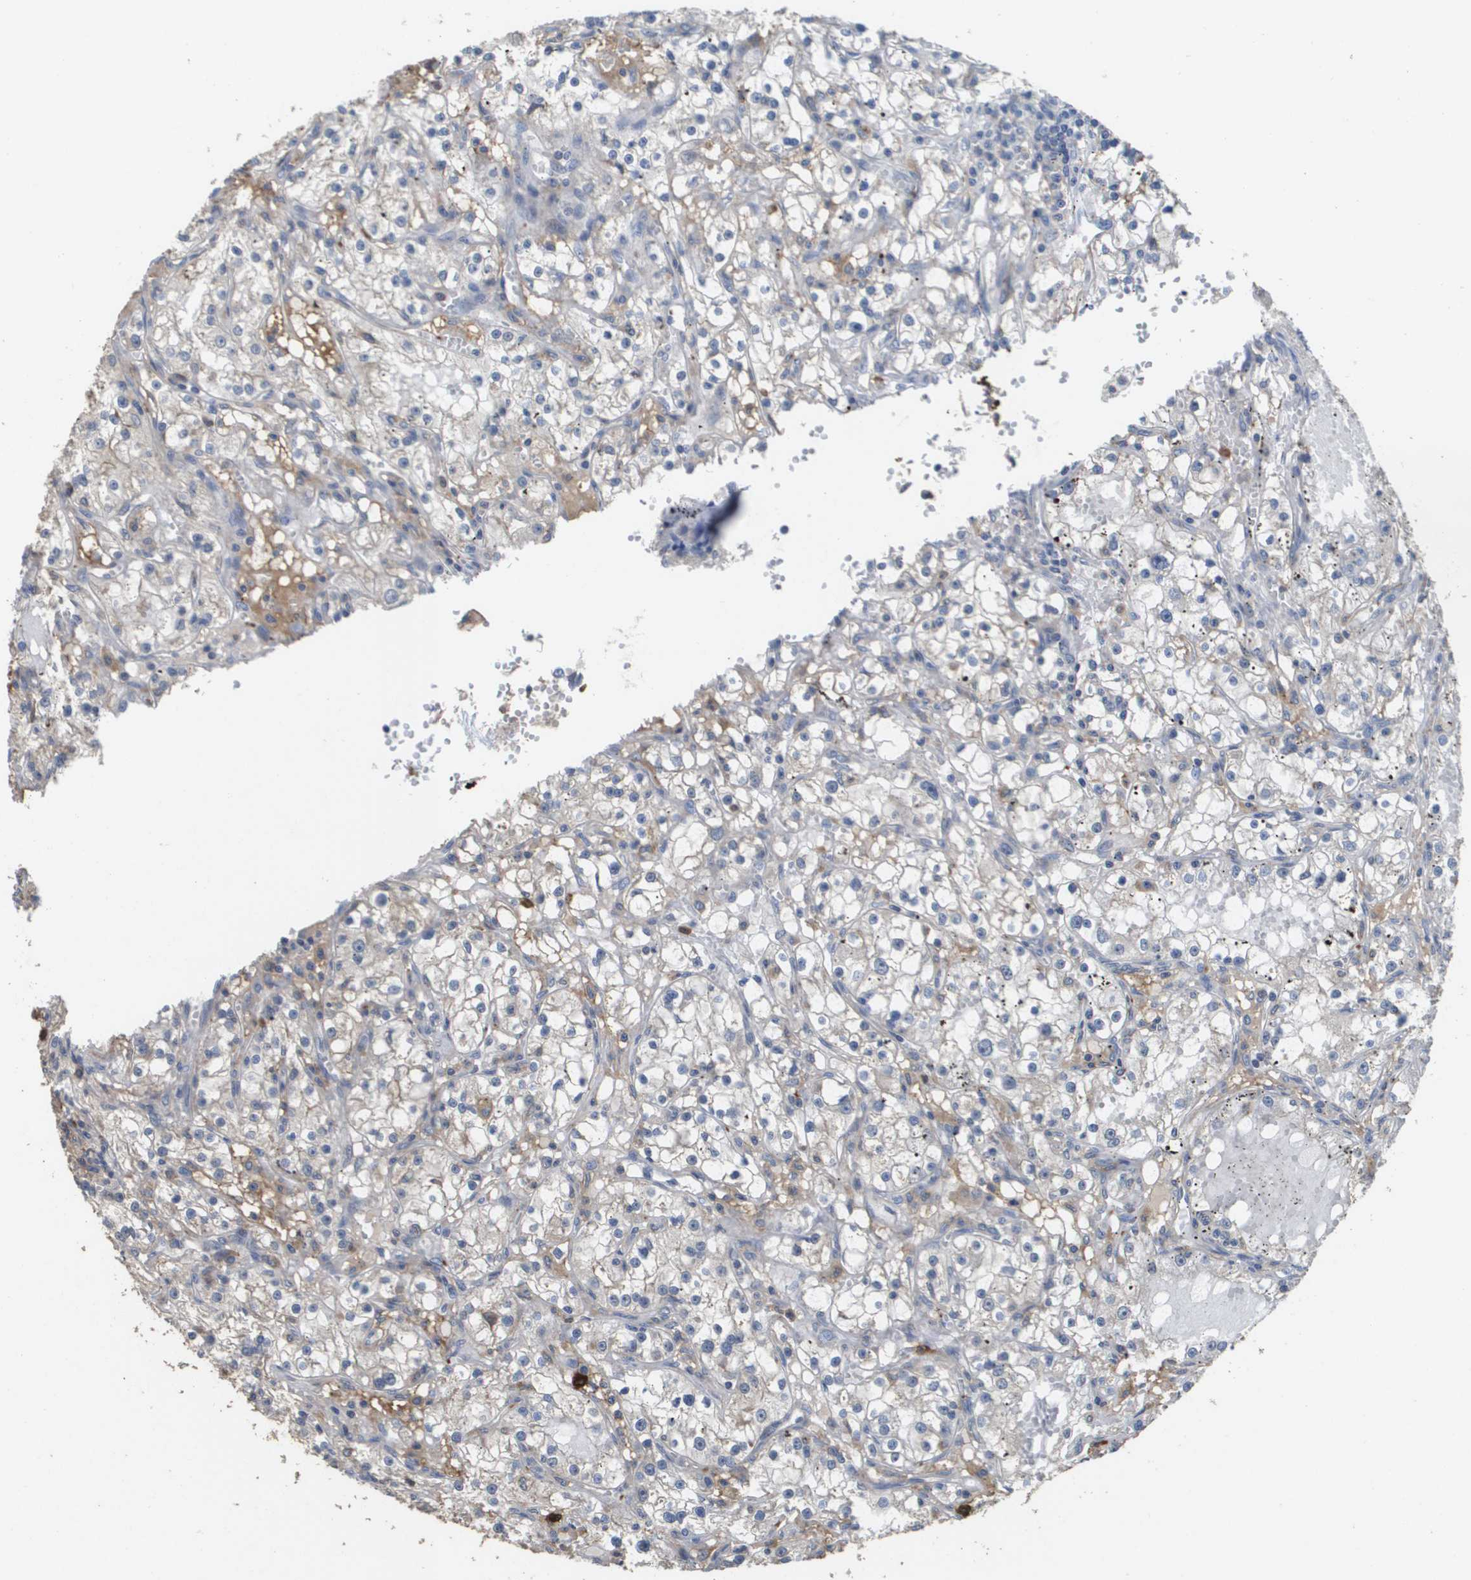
{"staining": {"intensity": "negative", "quantity": "none", "location": "none"}, "tissue": "renal cancer", "cell_type": "Tumor cells", "image_type": "cancer", "snomed": [{"axis": "morphology", "description": "Adenocarcinoma, NOS"}, {"axis": "topography", "description": "Kidney"}], "caption": "The image reveals no staining of tumor cells in renal cancer (adenocarcinoma).", "gene": "RAB27B", "patient": {"sex": "male", "age": 56}}